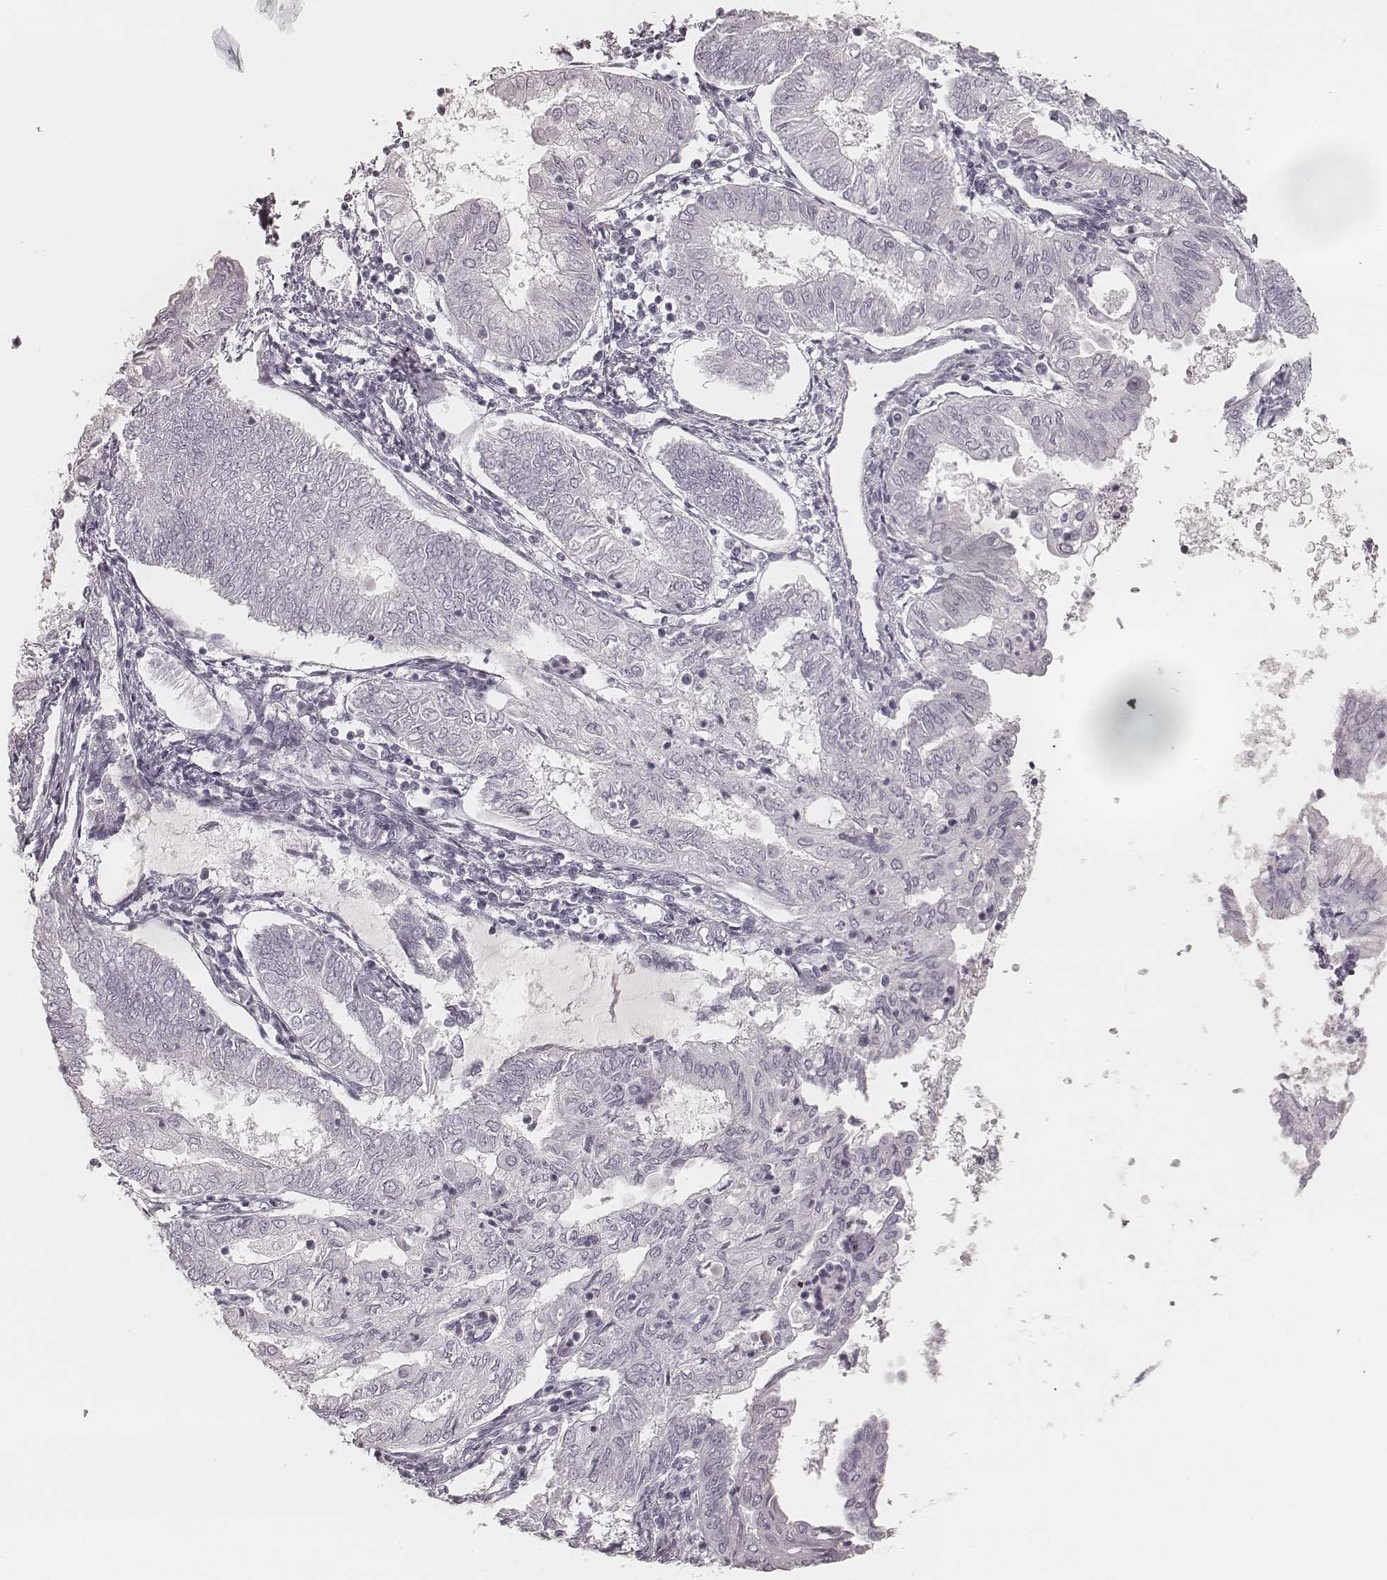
{"staining": {"intensity": "negative", "quantity": "none", "location": "none"}, "tissue": "endometrial cancer", "cell_type": "Tumor cells", "image_type": "cancer", "snomed": [{"axis": "morphology", "description": "Adenocarcinoma, NOS"}, {"axis": "topography", "description": "Endometrium"}], "caption": "A photomicrograph of human adenocarcinoma (endometrial) is negative for staining in tumor cells. Nuclei are stained in blue.", "gene": "KRT31", "patient": {"sex": "female", "age": 68}}